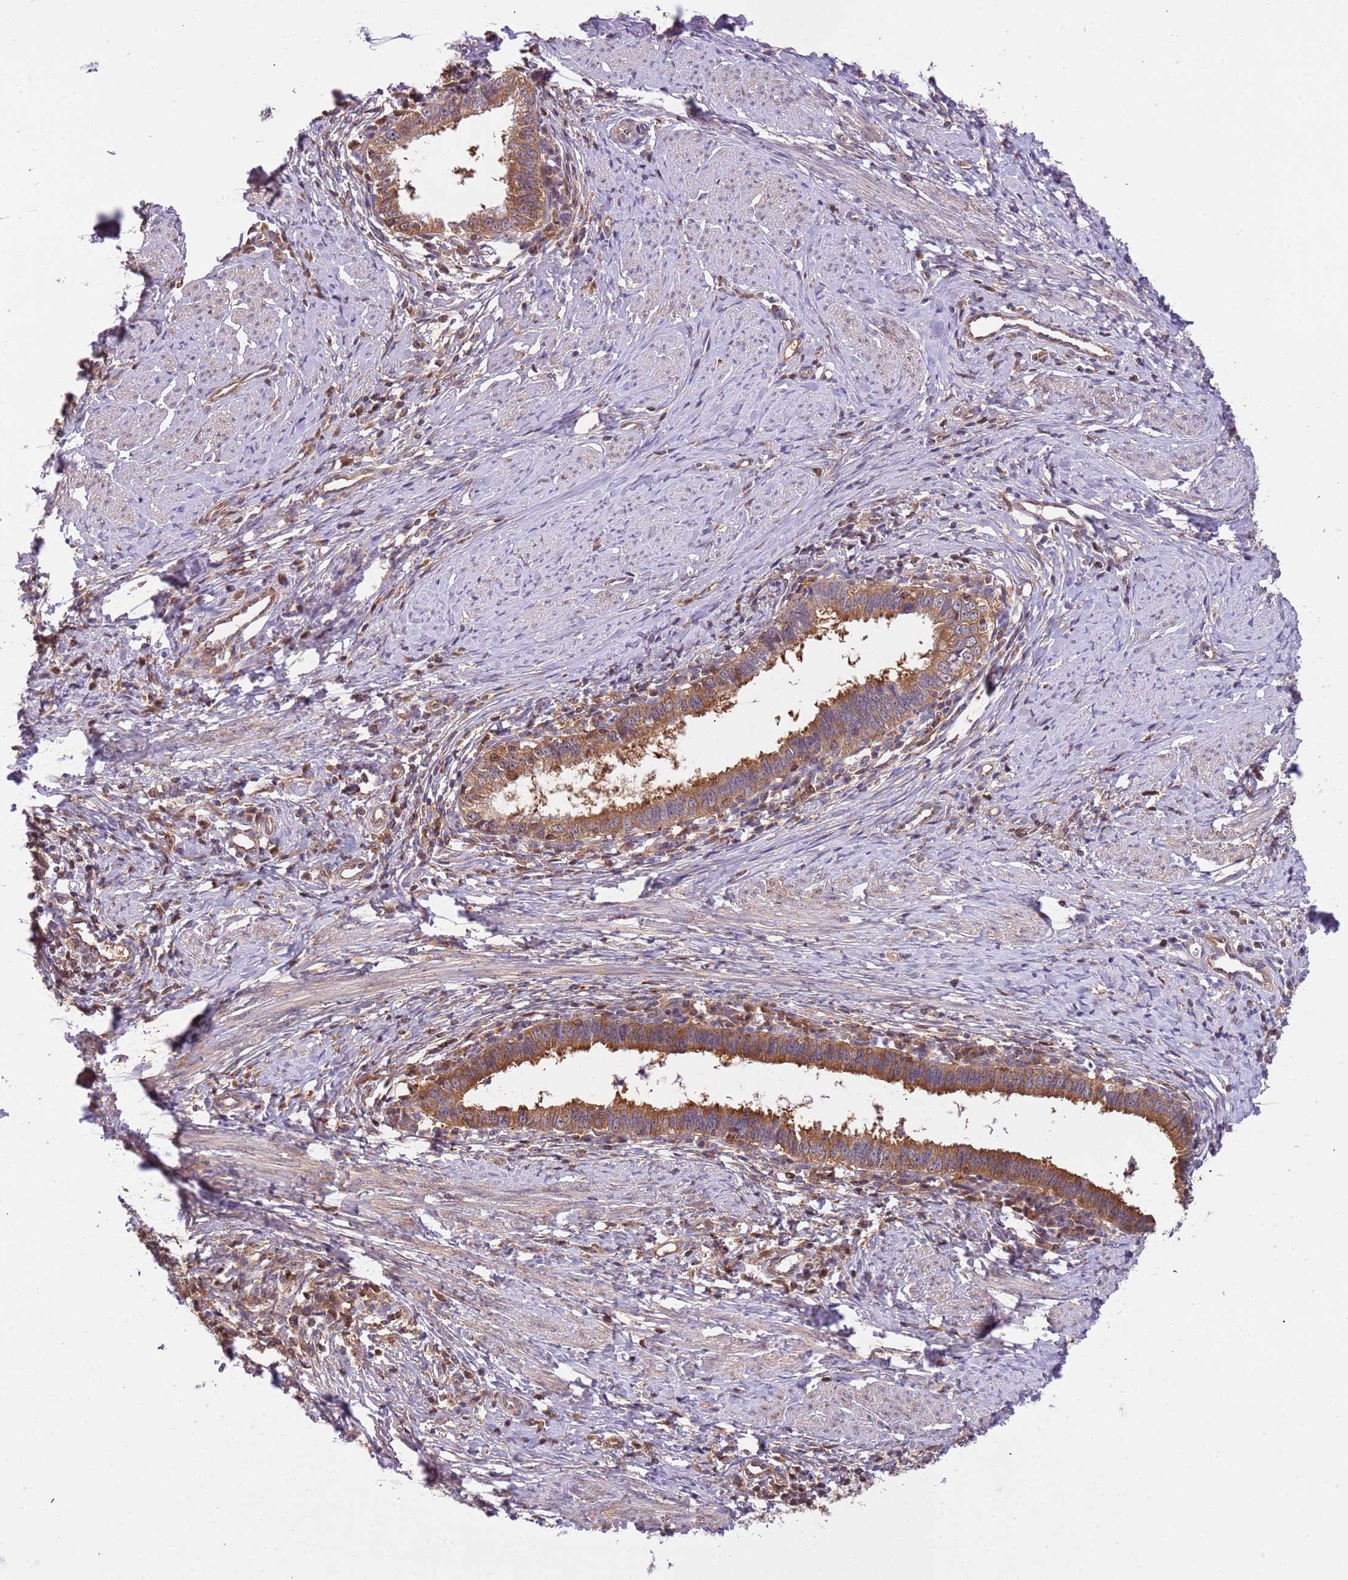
{"staining": {"intensity": "moderate", "quantity": ">75%", "location": "cytoplasmic/membranous"}, "tissue": "cervical cancer", "cell_type": "Tumor cells", "image_type": "cancer", "snomed": [{"axis": "morphology", "description": "Adenocarcinoma, NOS"}, {"axis": "topography", "description": "Cervix"}], "caption": "This is a photomicrograph of immunohistochemistry staining of cervical cancer (adenocarcinoma), which shows moderate staining in the cytoplasmic/membranous of tumor cells.", "gene": "STIP1", "patient": {"sex": "female", "age": 36}}